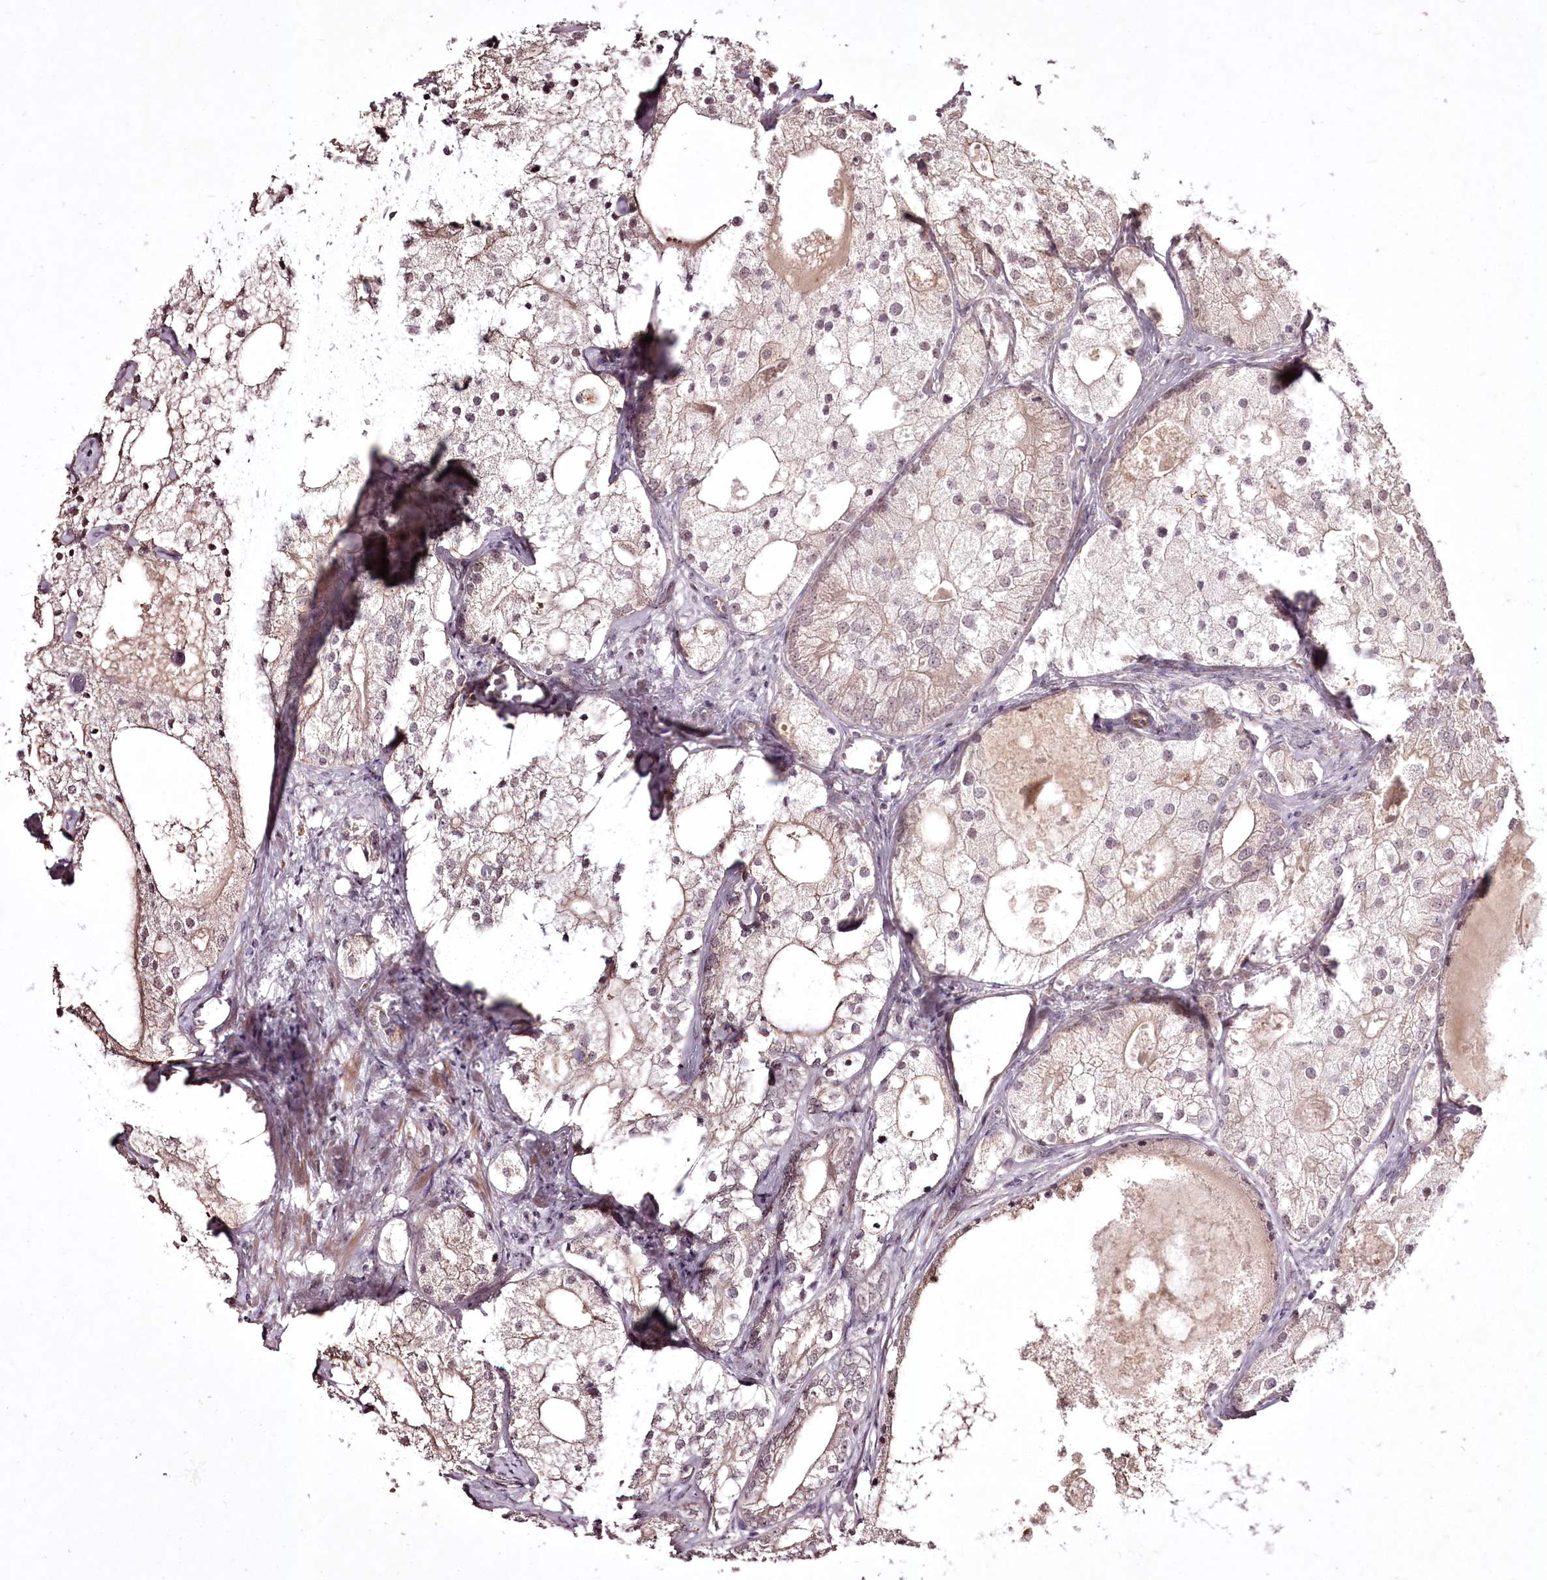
{"staining": {"intensity": "weak", "quantity": "<25%", "location": "cytoplasmic/membranous"}, "tissue": "prostate cancer", "cell_type": "Tumor cells", "image_type": "cancer", "snomed": [{"axis": "morphology", "description": "Adenocarcinoma, Low grade"}, {"axis": "topography", "description": "Prostate"}], "caption": "Micrograph shows no protein expression in tumor cells of prostate low-grade adenocarcinoma tissue. (DAB (3,3'-diaminobenzidine) IHC with hematoxylin counter stain).", "gene": "ADRA1D", "patient": {"sex": "male", "age": 69}}